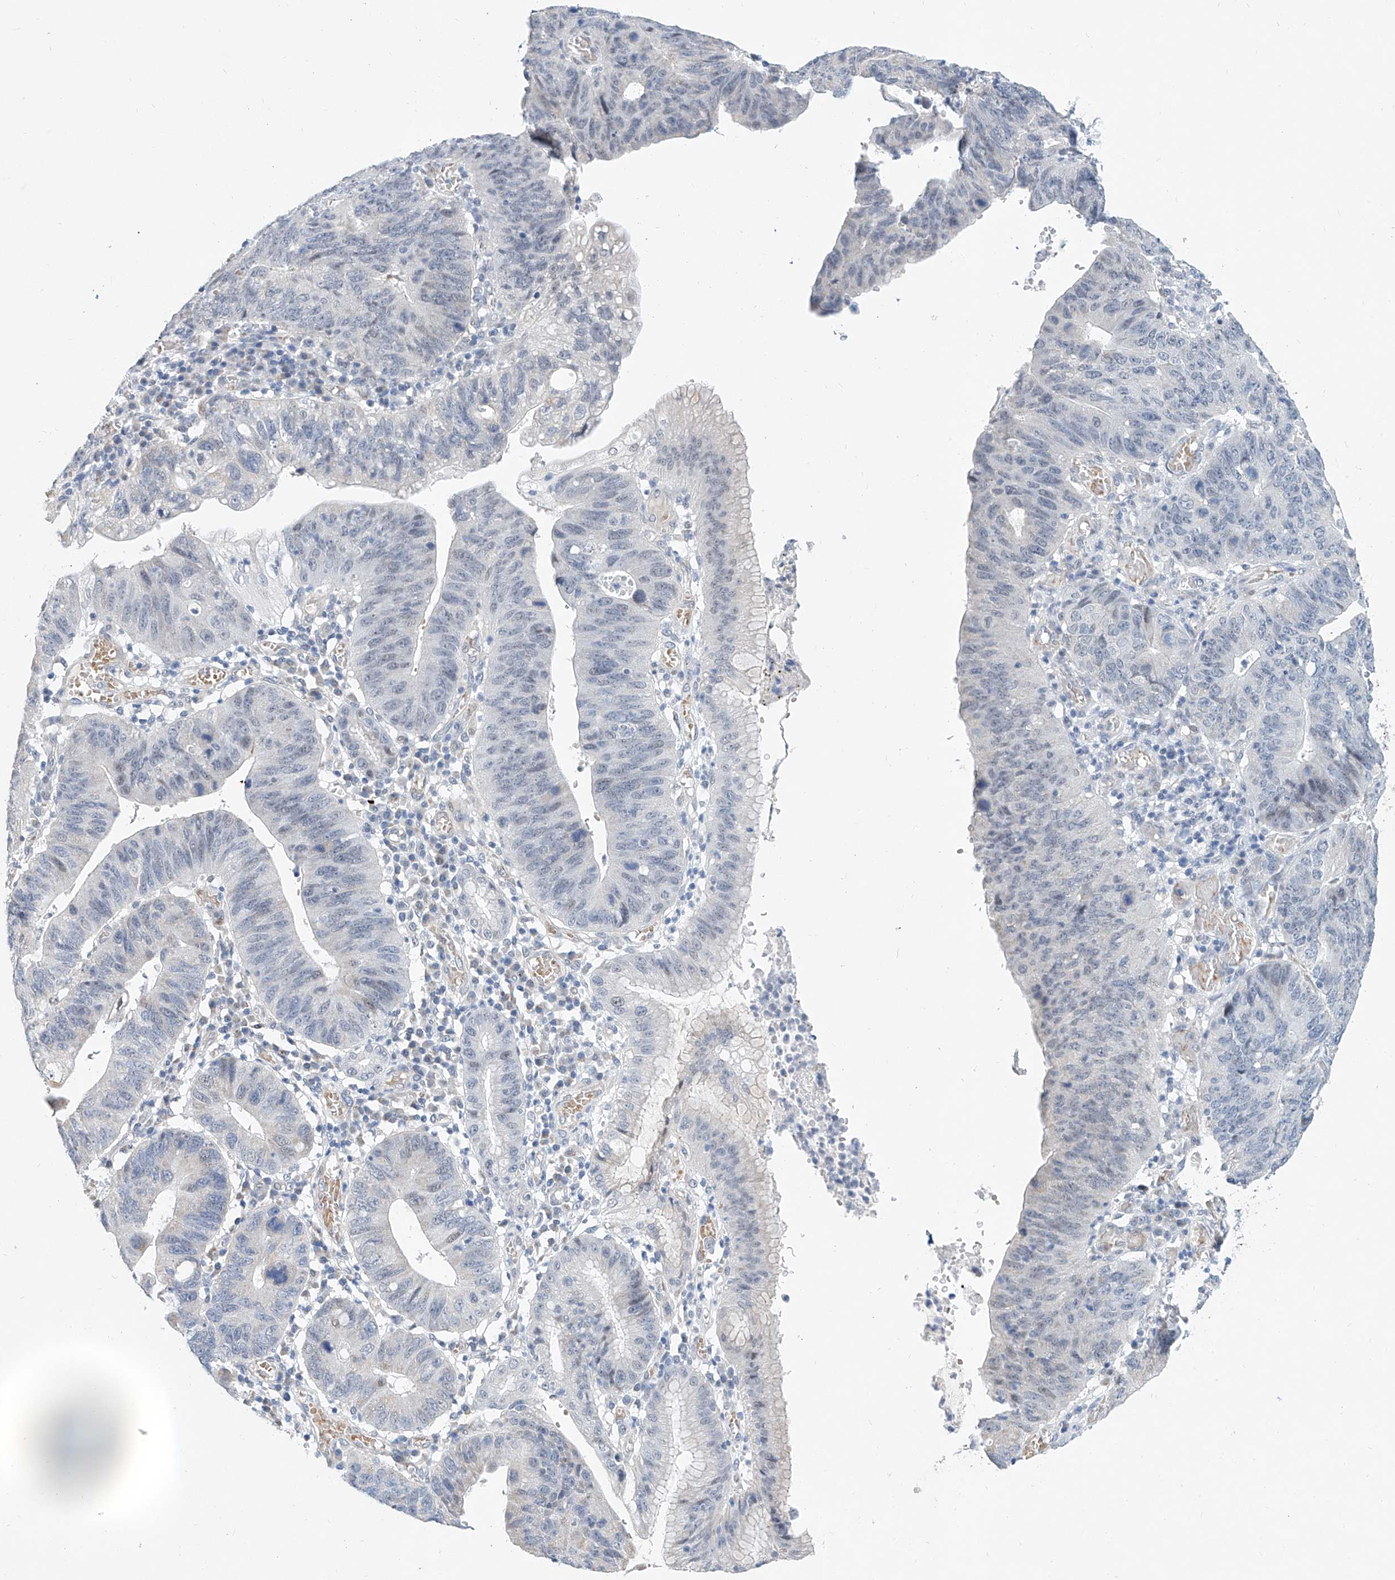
{"staining": {"intensity": "negative", "quantity": "none", "location": "none"}, "tissue": "stomach cancer", "cell_type": "Tumor cells", "image_type": "cancer", "snomed": [{"axis": "morphology", "description": "Adenocarcinoma, NOS"}, {"axis": "topography", "description": "Stomach"}], "caption": "This is a image of immunohistochemistry (IHC) staining of stomach adenocarcinoma, which shows no expression in tumor cells.", "gene": "BPTF", "patient": {"sex": "male", "age": 59}}